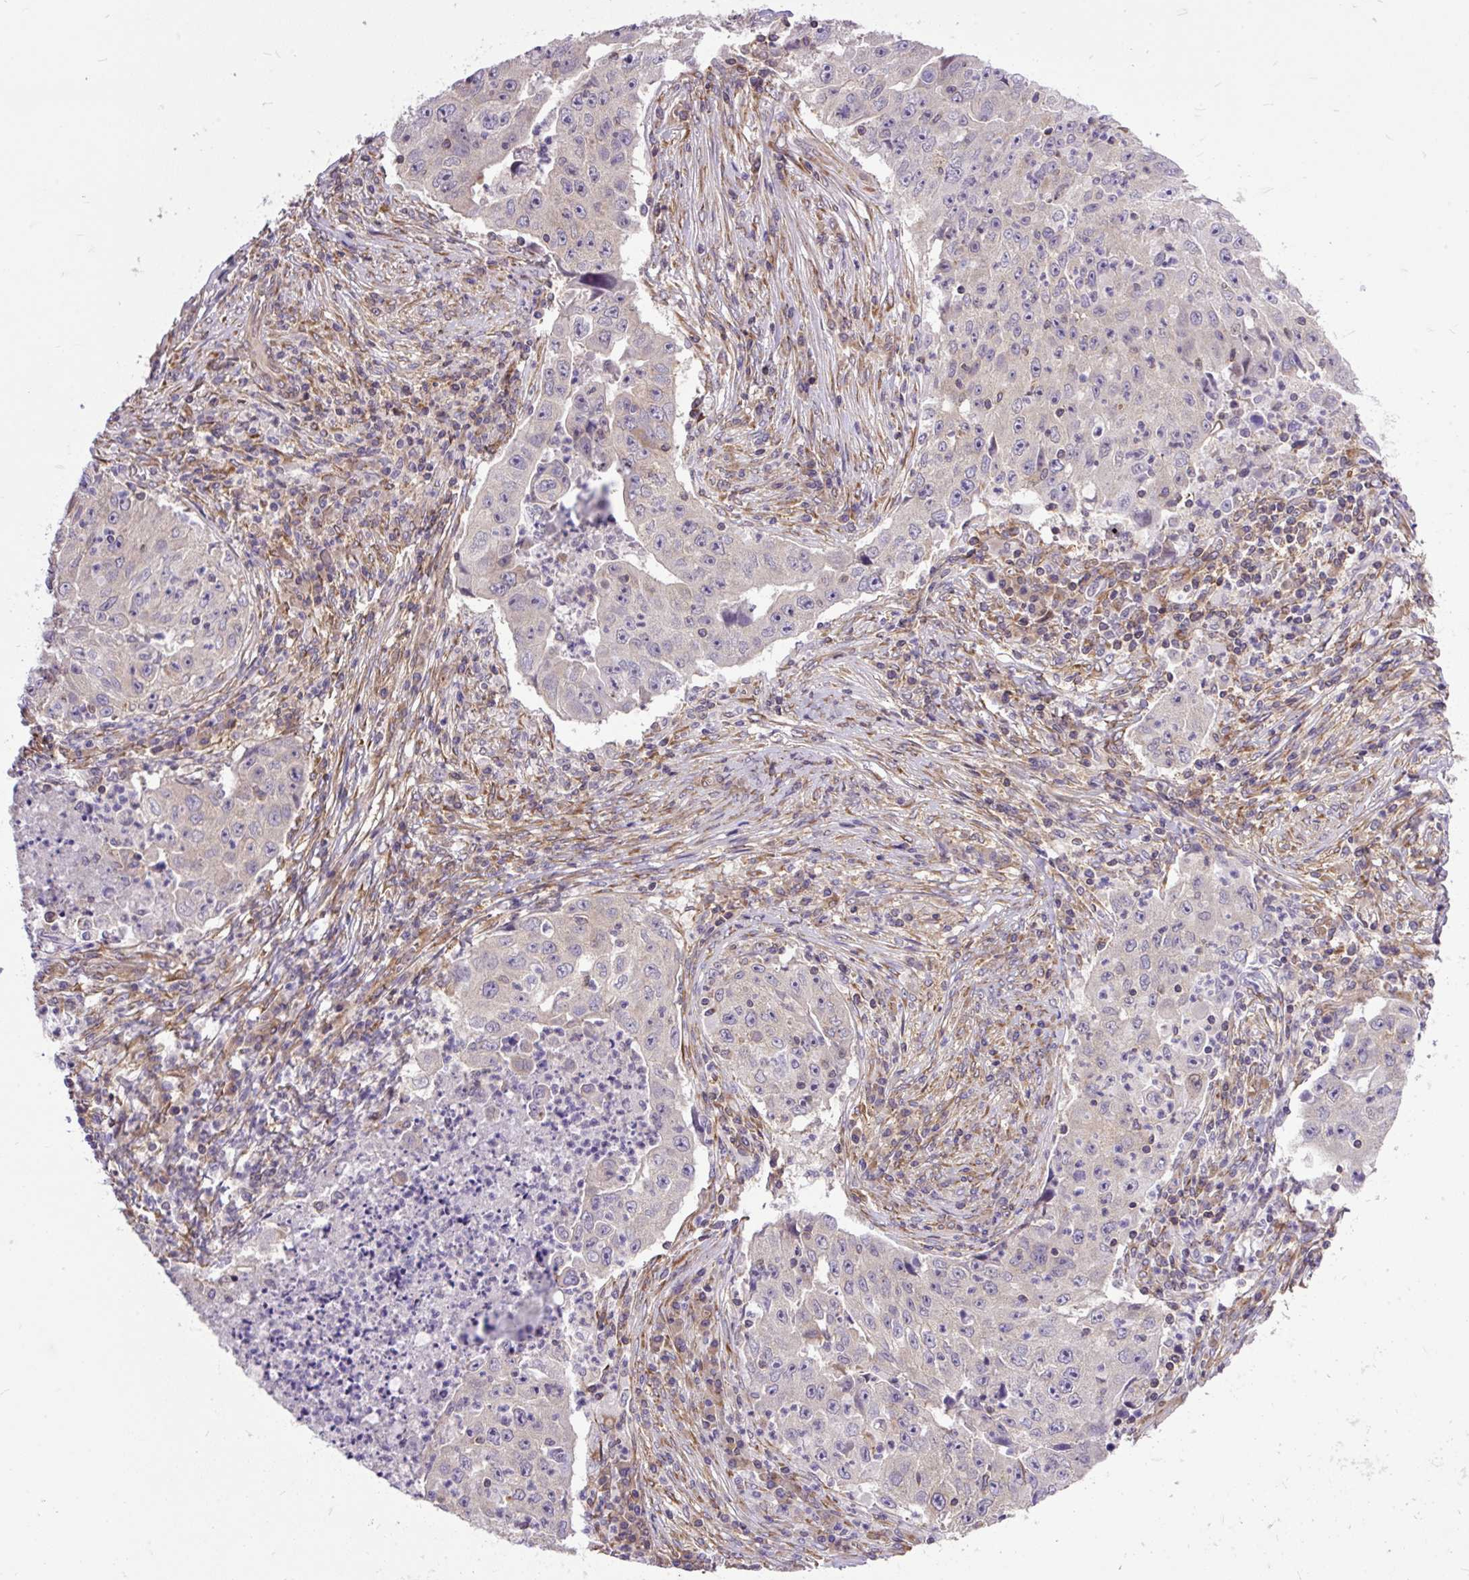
{"staining": {"intensity": "negative", "quantity": "none", "location": "none"}, "tissue": "lung cancer", "cell_type": "Tumor cells", "image_type": "cancer", "snomed": [{"axis": "morphology", "description": "Squamous cell carcinoma, NOS"}, {"axis": "topography", "description": "Lung"}], "caption": "Immunohistochemistry photomicrograph of neoplastic tissue: human lung squamous cell carcinoma stained with DAB (3,3'-diaminobenzidine) shows no significant protein staining in tumor cells.", "gene": "TRIM17", "patient": {"sex": "male", "age": 64}}